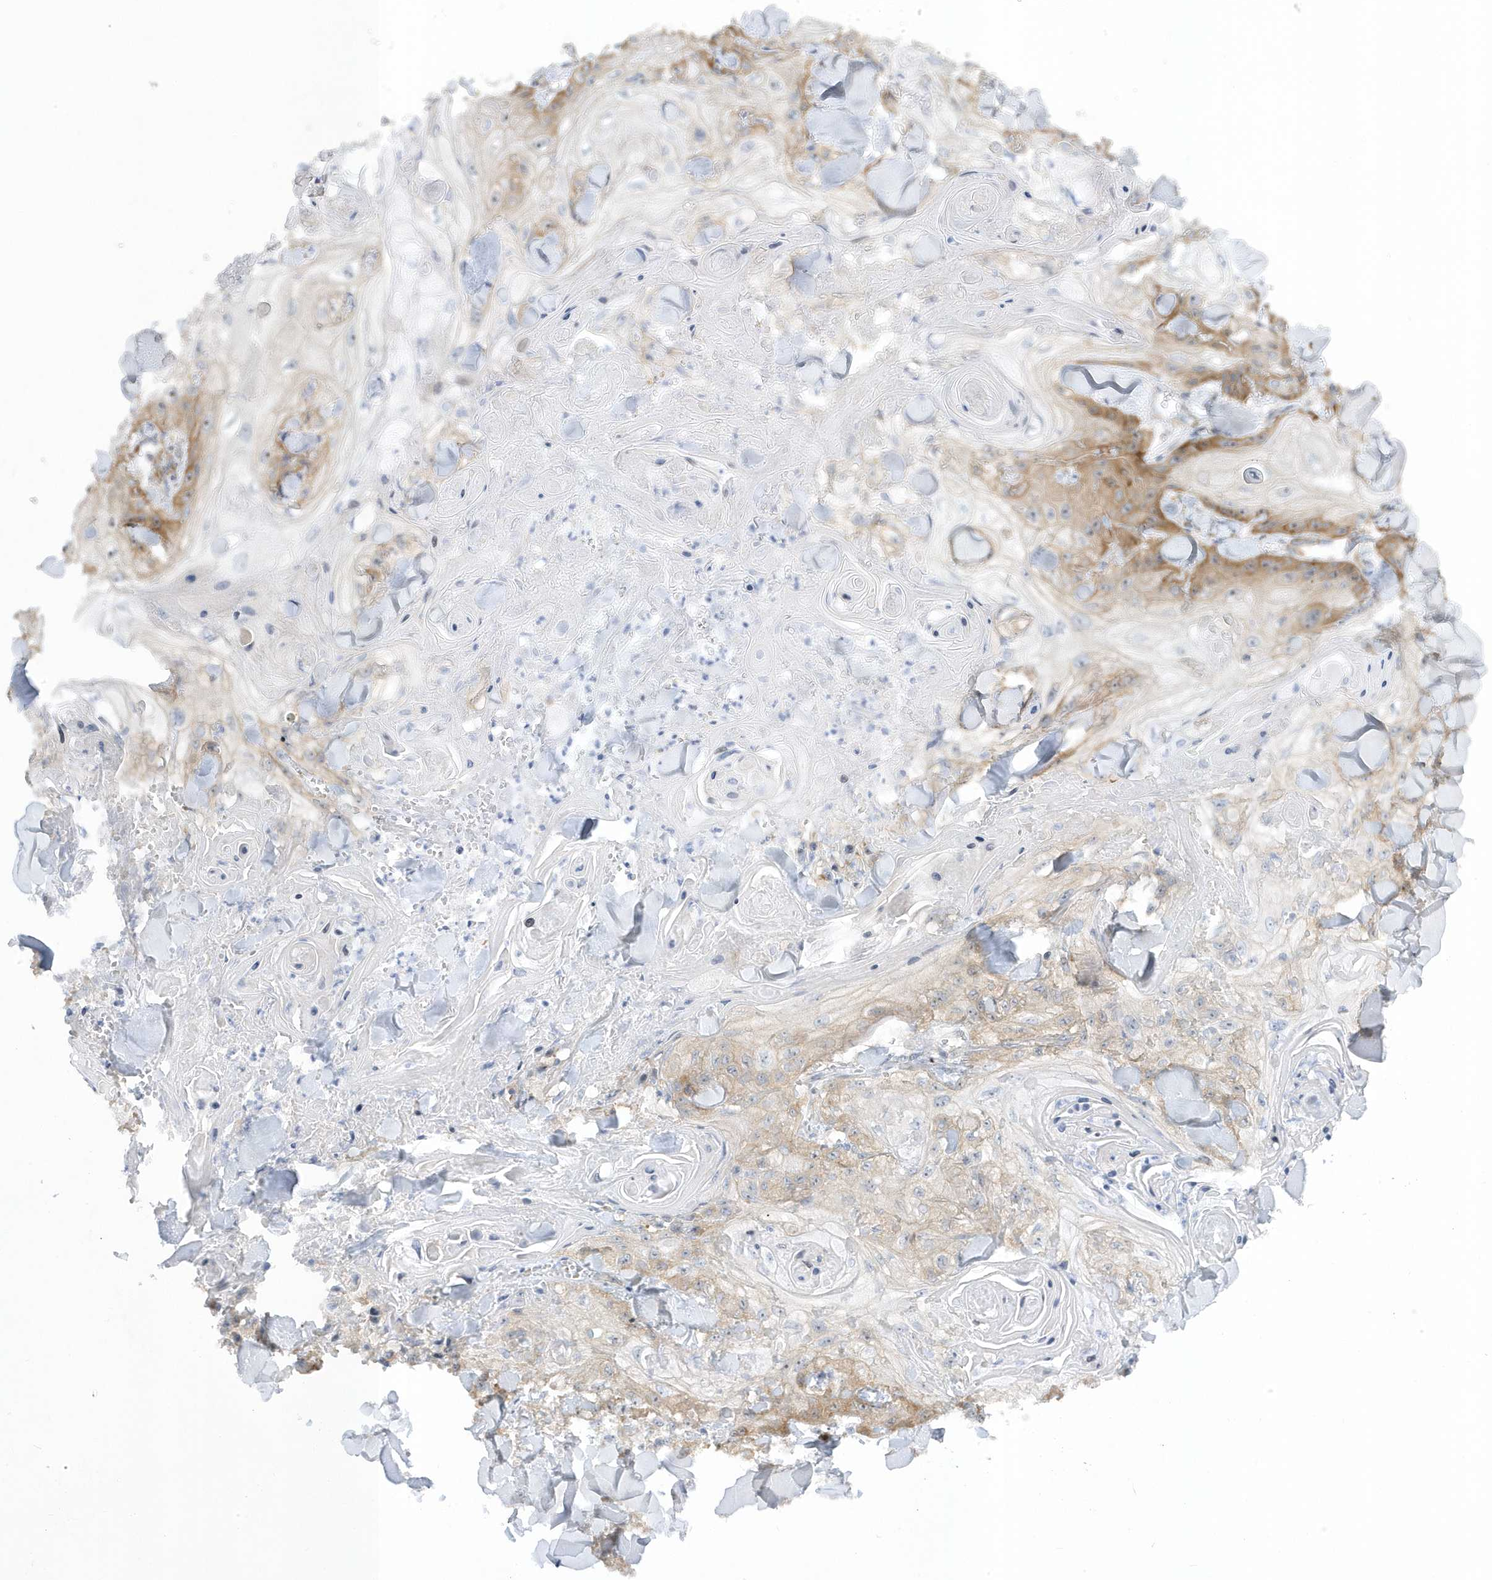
{"staining": {"intensity": "moderate", "quantity": "25%-75%", "location": "cytoplasmic/membranous"}, "tissue": "skin cancer", "cell_type": "Tumor cells", "image_type": "cancer", "snomed": [{"axis": "morphology", "description": "Squamous cell carcinoma, NOS"}, {"axis": "topography", "description": "Skin"}], "caption": "Immunohistochemistry photomicrograph of skin squamous cell carcinoma stained for a protein (brown), which shows medium levels of moderate cytoplasmic/membranous expression in about 25%-75% of tumor cells.", "gene": "MAP7D3", "patient": {"sex": "male", "age": 74}}